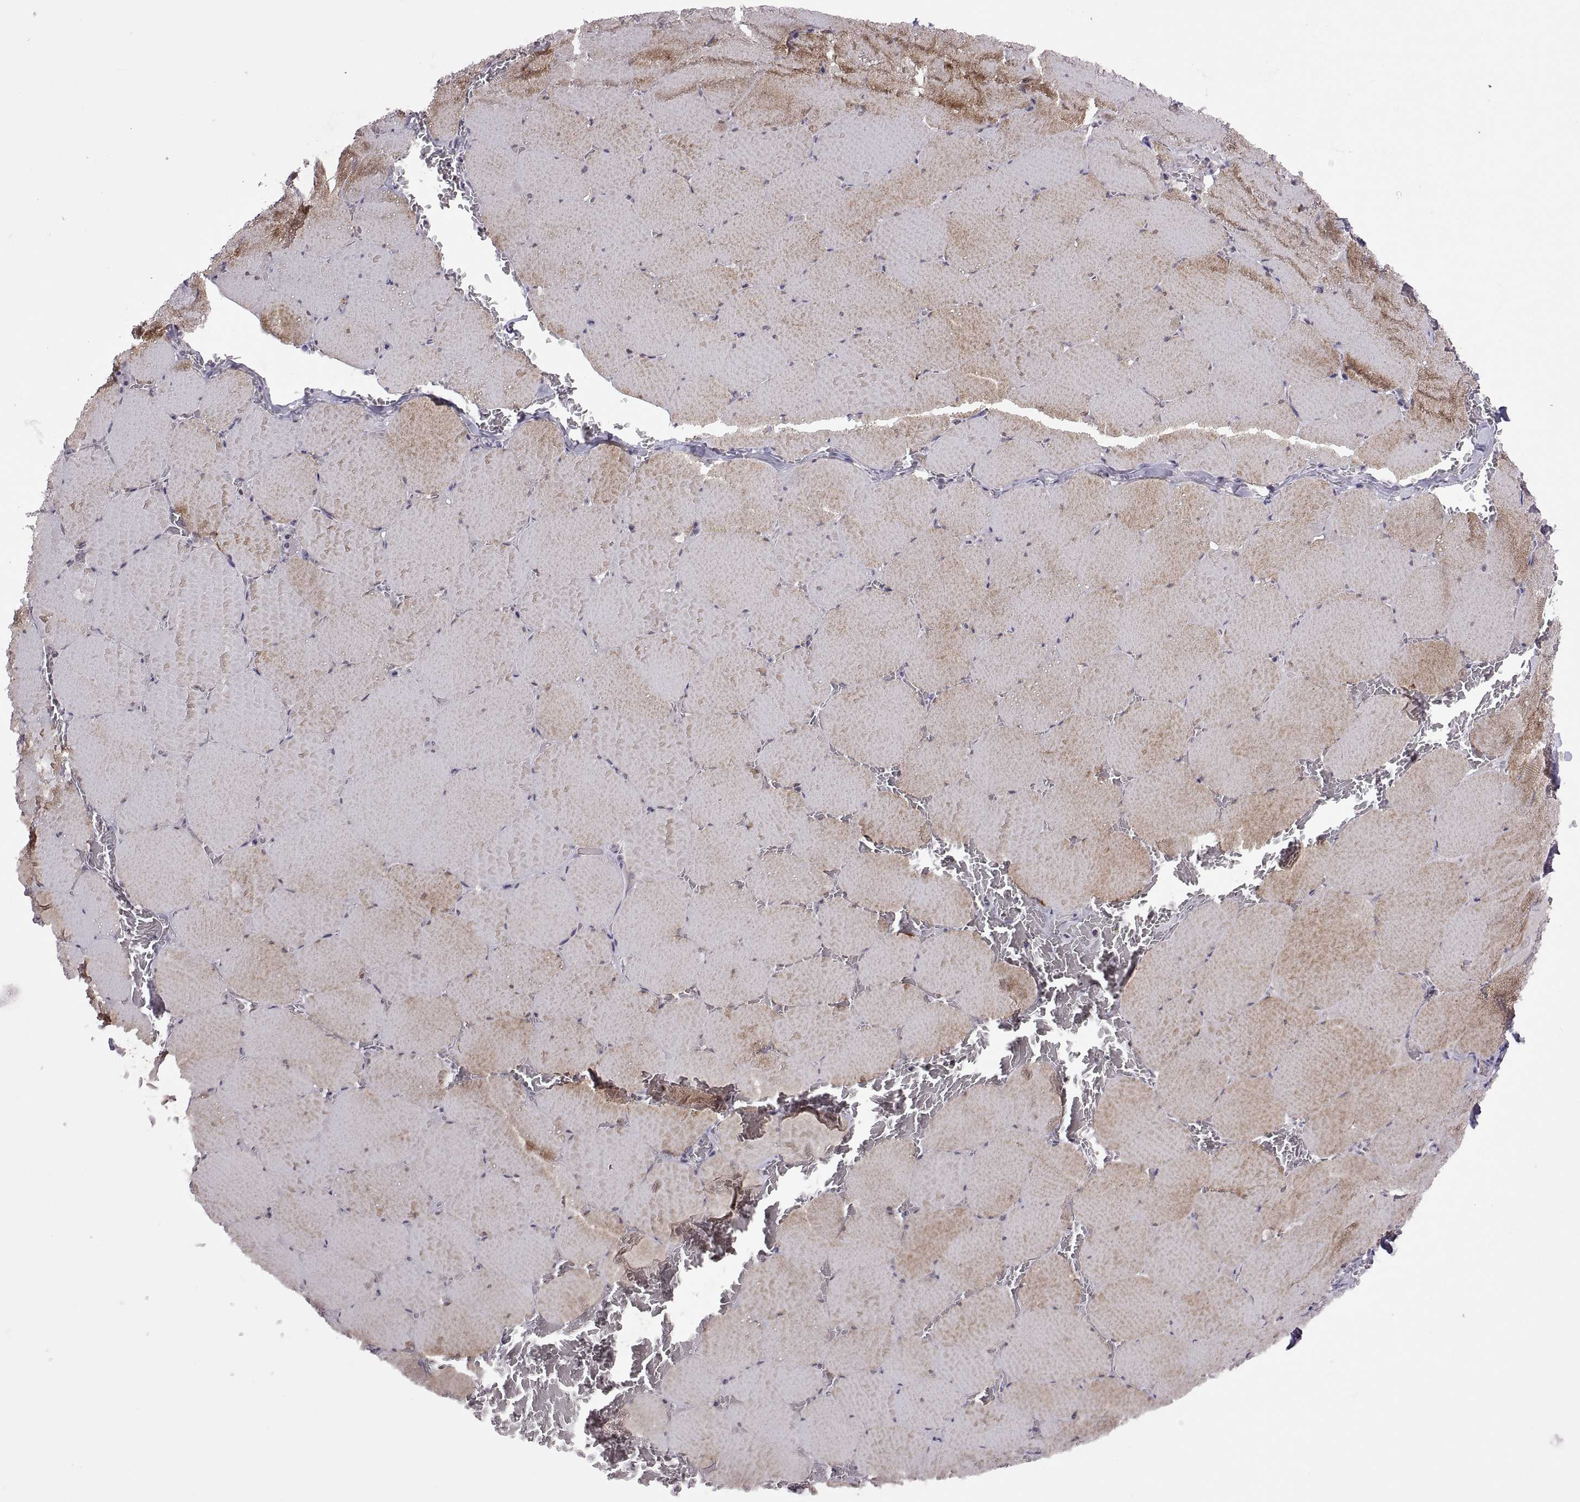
{"staining": {"intensity": "moderate", "quantity": "25%-75%", "location": "cytoplasmic/membranous"}, "tissue": "skeletal muscle", "cell_type": "Myocytes", "image_type": "normal", "snomed": [{"axis": "morphology", "description": "Normal tissue, NOS"}, {"axis": "morphology", "description": "Malignant melanoma, Metastatic site"}, {"axis": "topography", "description": "Skeletal muscle"}], "caption": "A micrograph showing moderate cytoplasmic/membranous staining in approximately 25%-75% of myocytes in benign skeletal muscle, as visualized by brown immunohistochemical staining.", "gene": "NEK2", "patient": {"sex": "male", "age": 50}}